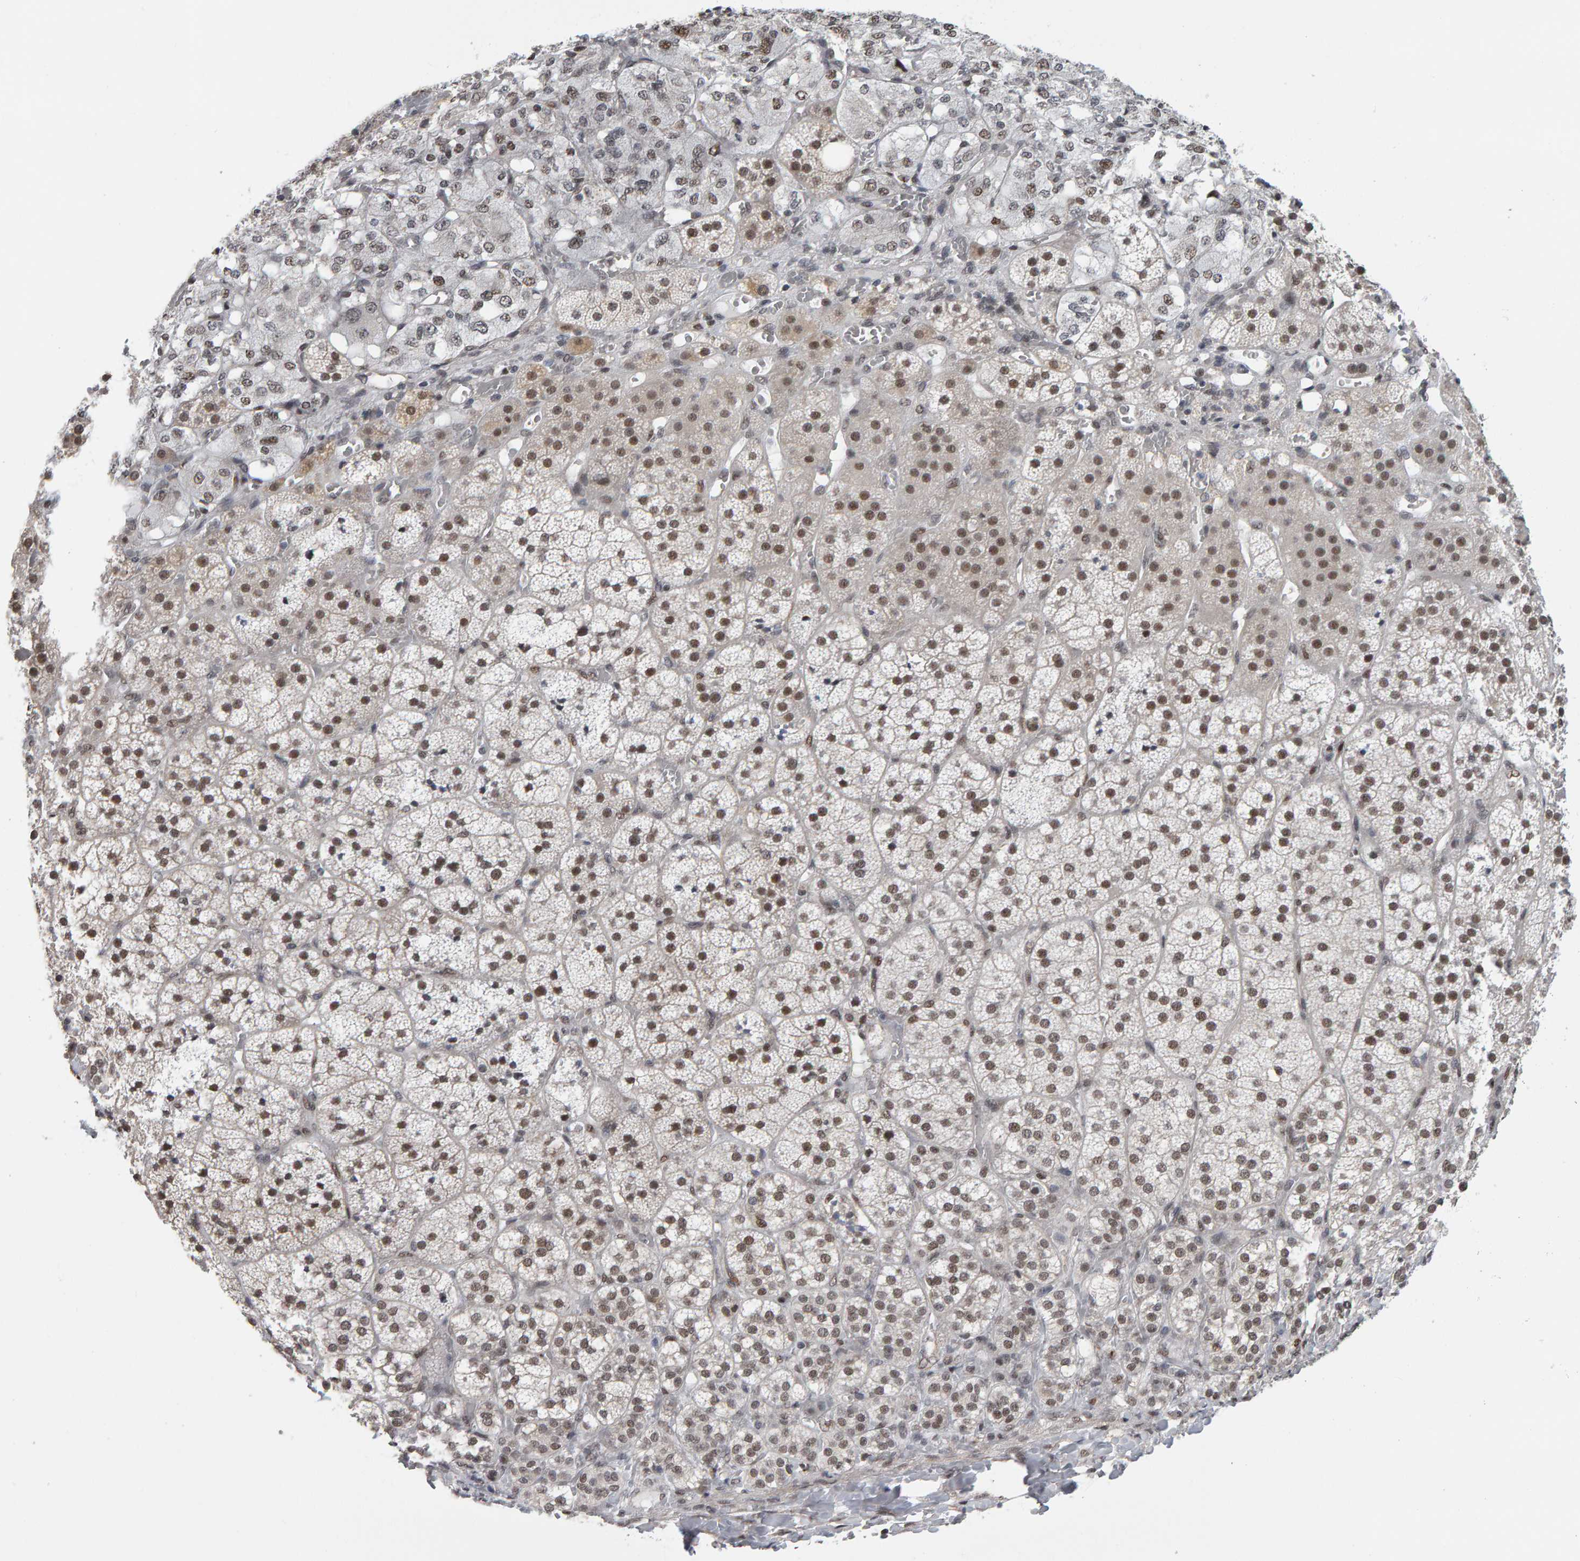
{"staining": {"intensity": "moderate", "quantity": ">75%", "location": "nuclear"}, "tissue": "adrenal gland", "cell_type": "Glandular cells", "image_type": "normal", "snomed": [{"axis": "morphology", "description": "Normal tissue, NOS"}, {"axis": "topography", "description": "Adrenal gland"}], "caption": "Protein staining reveals moderate nuclear positivity in about >75% of glandular cells in benign adrenal gland.", "gene": "ATF7IP", "patient": {"sex": "female", "age": 44}}